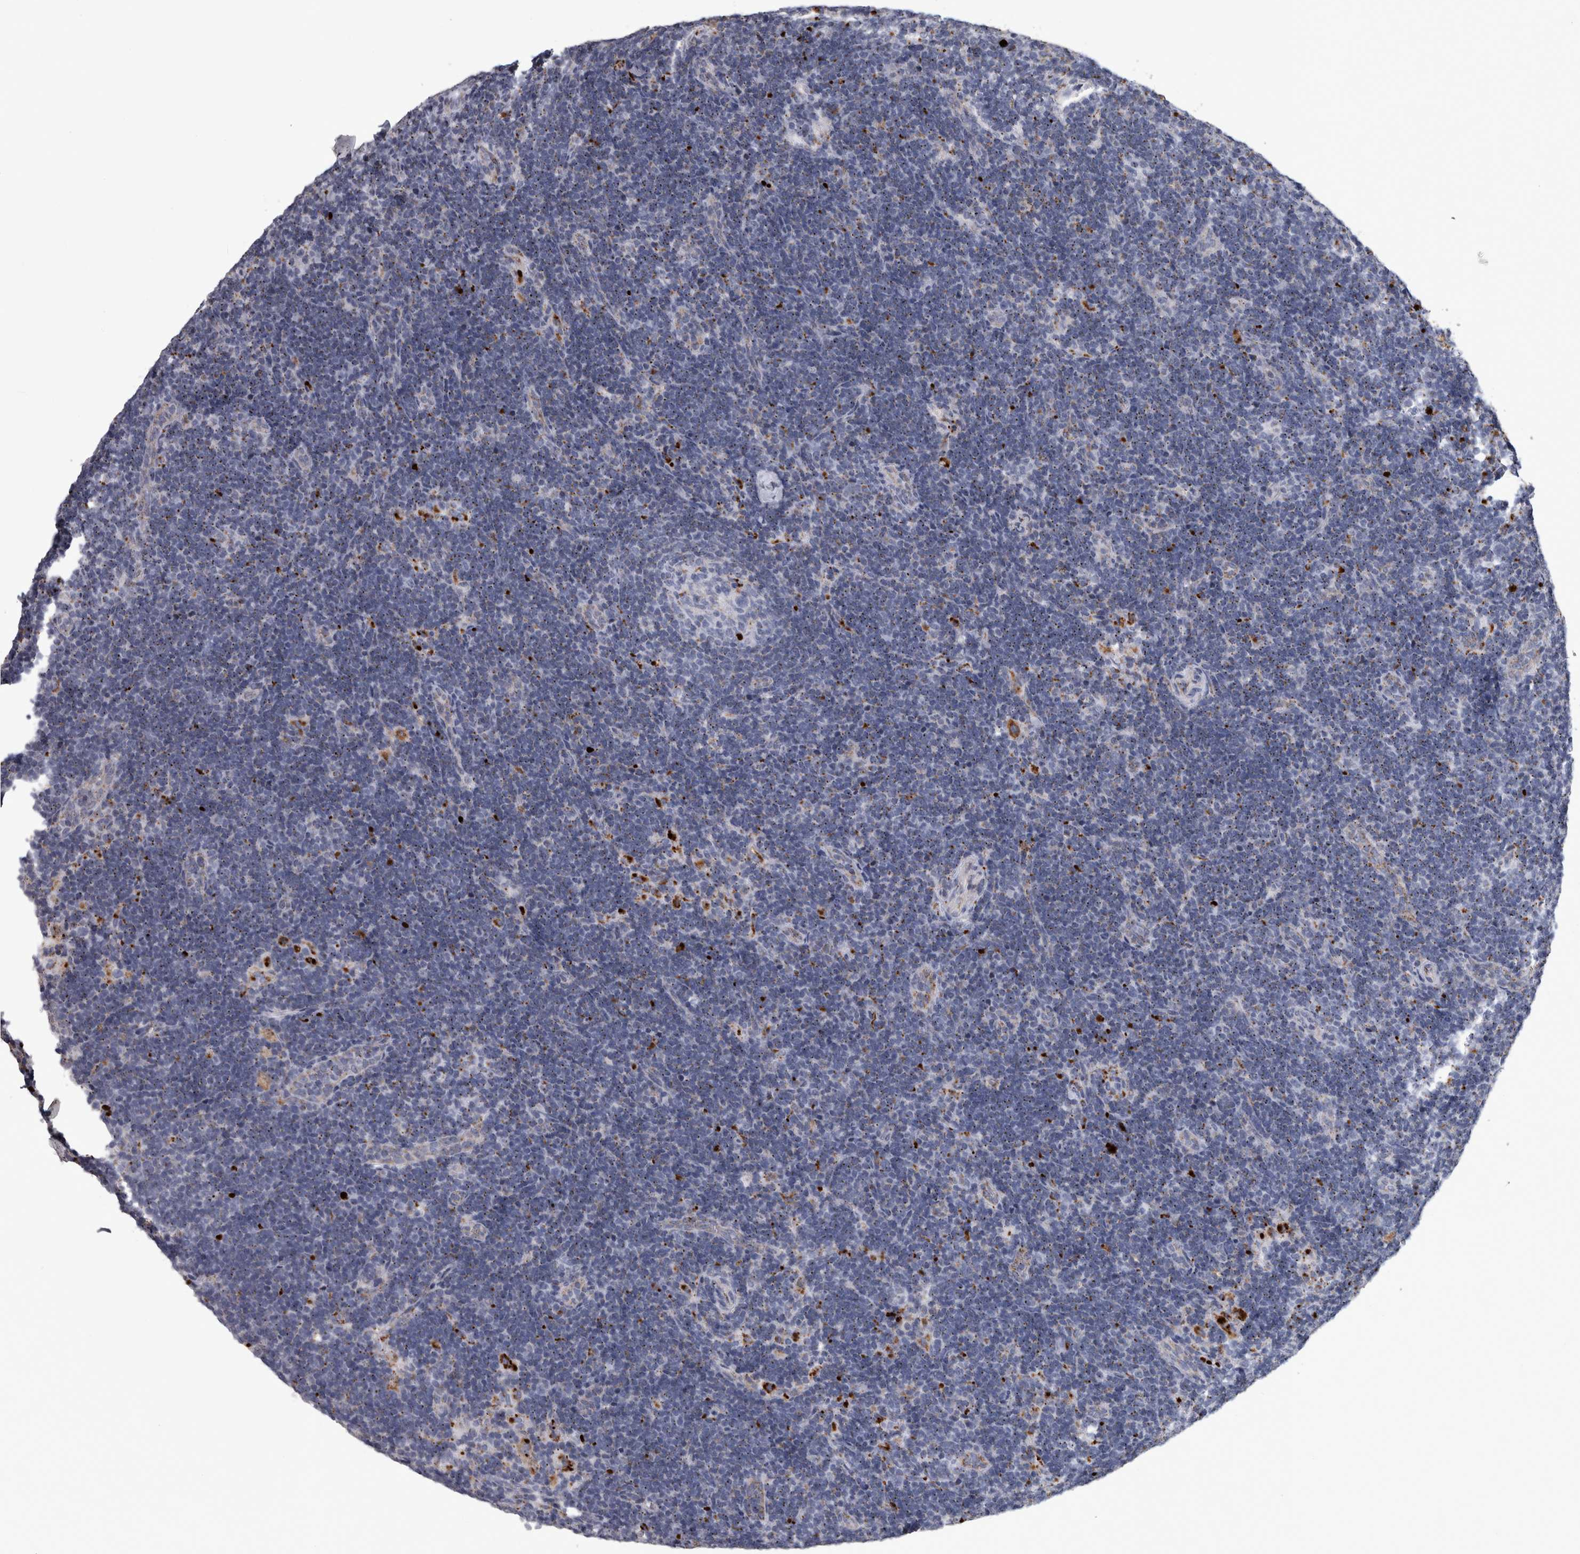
{"staining": {"intensity": "negative", "quantity": "none", "location": "none"}, "tissue": "lymph node", "cell_type": "Germinal center cells", "image_type": "normal", "snomed": [{"axis": "morphology", "description": "Normal tissue, NOS"}, {"axis": "topography", "description": "Lymph node"}], "caption": "Immunohistochemistry histopathology image of benign lymph node stained for a protein (brown), which reveals no expression in germinal center cells.", "gene": "DPP7", "patient": {"sex": "female", "age": 22}}